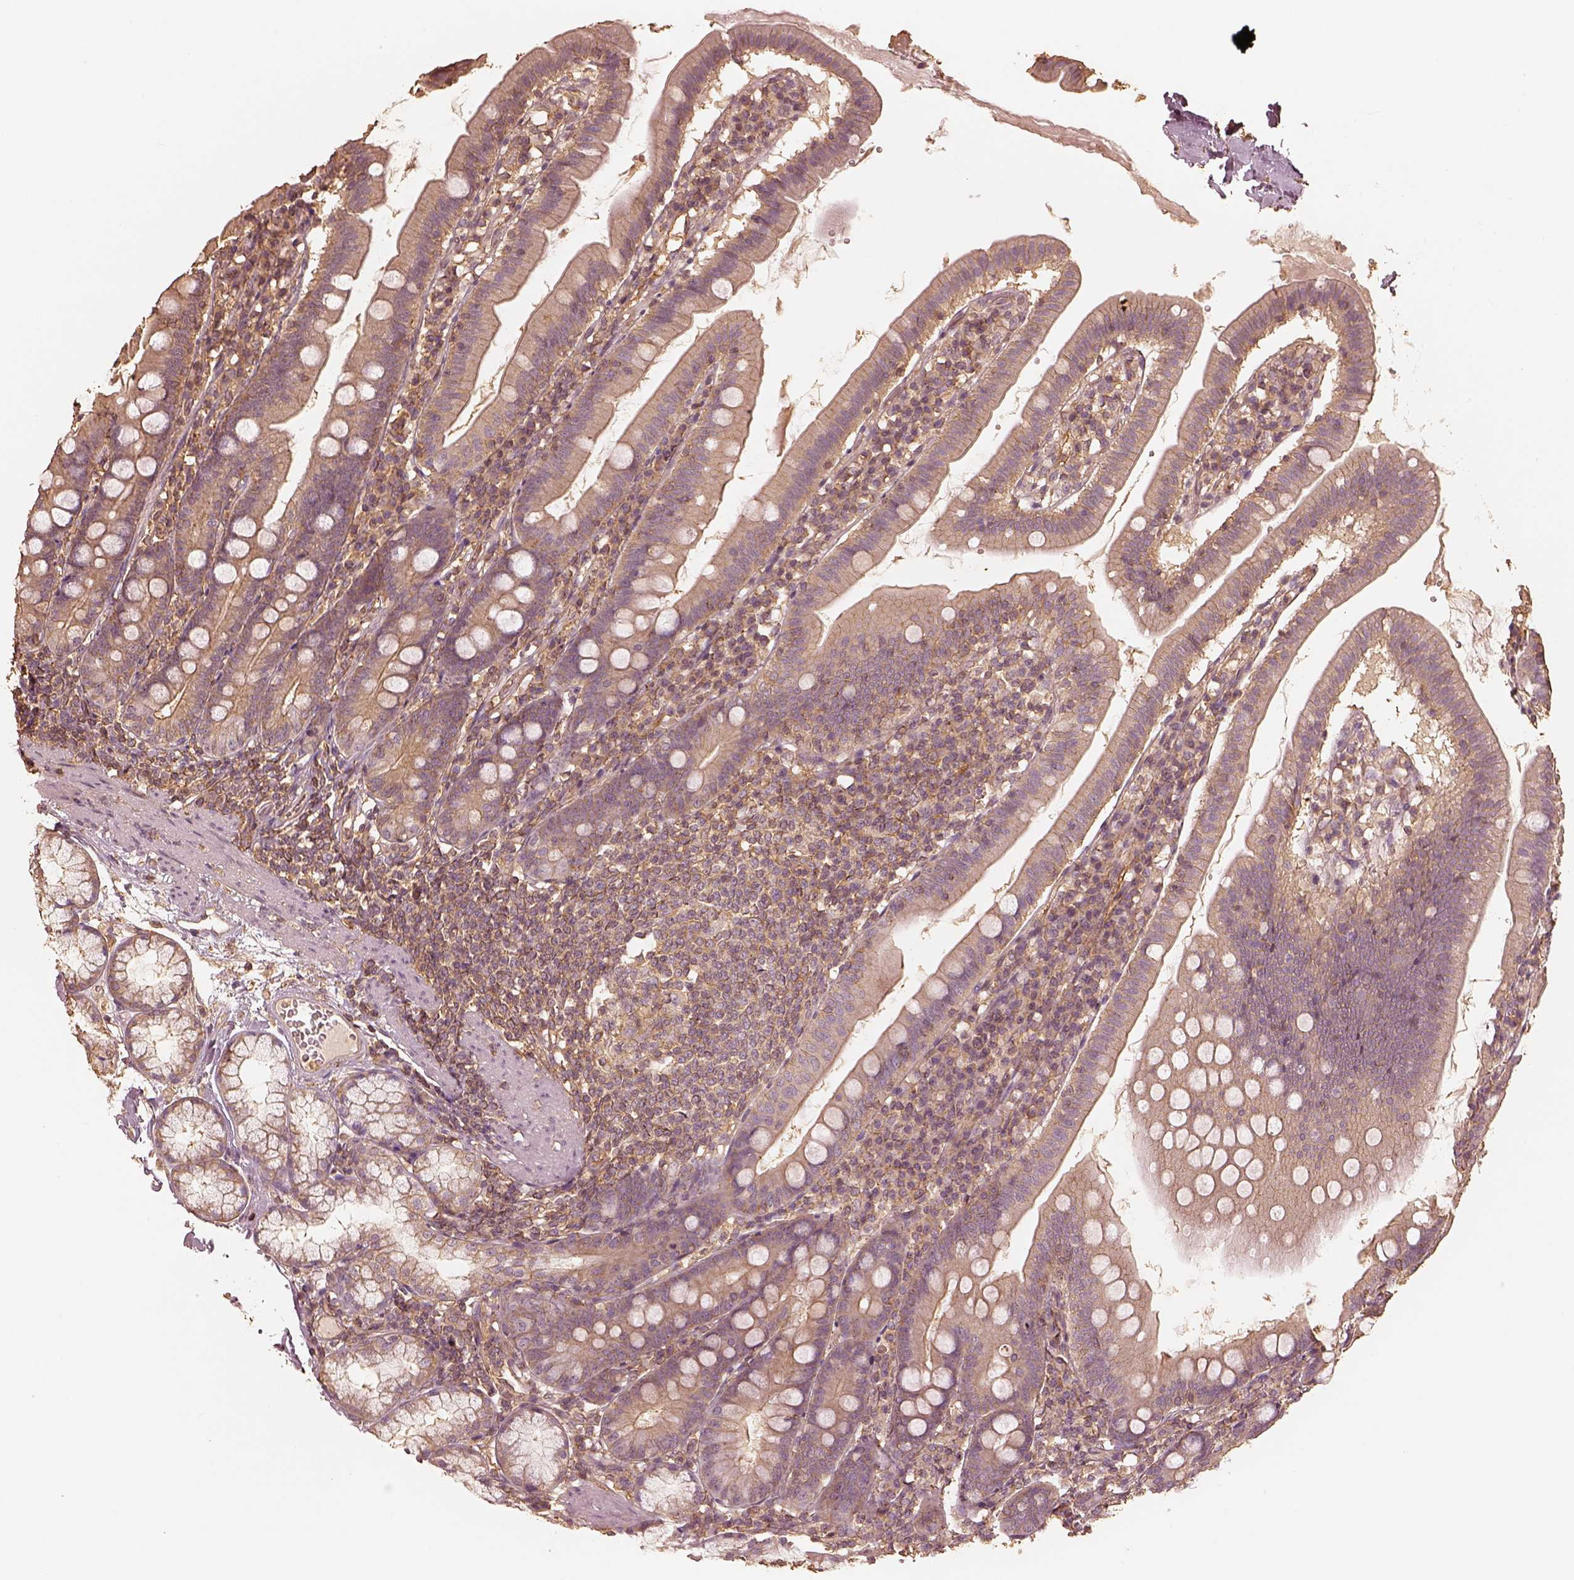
{"staining": {"intensity": "moderate", "quantity": "25%-75%", "location": "cytoplasmic/membranous"}, "tissue": "duodenum", "cell_type": "Glandular cells", "image_type": "normal", "snomed": [{"axis": "morphology", "description": "Normal tissue, NOS"}, {"axis": "topography", "description": "Duodenum"}], "caption": "IHC staining of benign duodenum, which demonstrates medium levels of moderate cytoplasmic/membranous staining in approximately 25%-75% of glandular cells indicating moderate cytoplasmic/membranous protein expression. The staining was performed using DAB (brown) for protein detection and nuclei were counterstained in hematoxylin (blue).", "gene": "WDR7", "patient": {"sex": "female", "age": 67}}